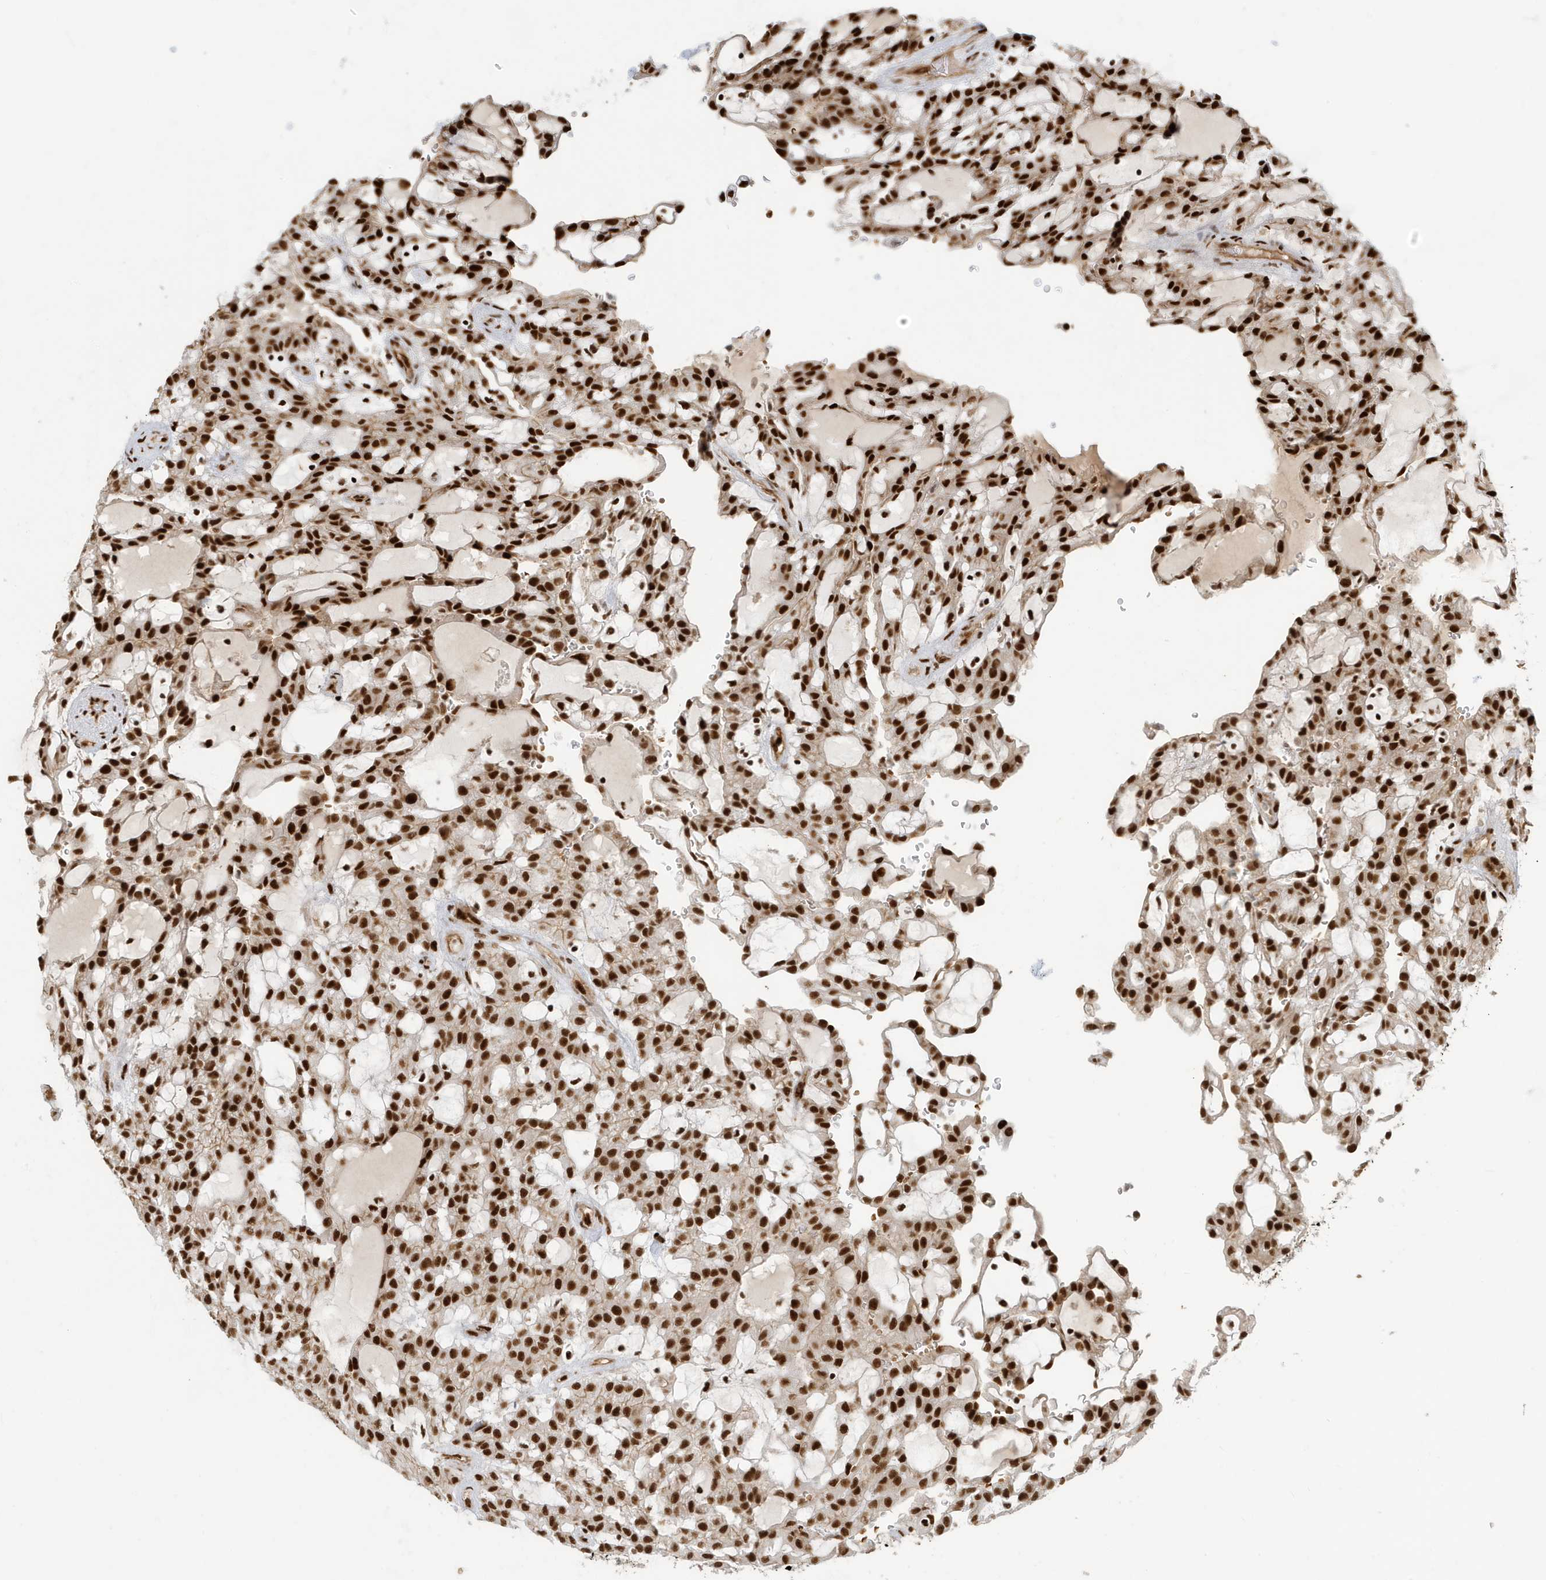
{"staining": {"intensity": "strong", "quantity": ">75%", "location": "nuclear"}, "tissue": "renal cancer", "cell_type": "Tumor cells", "image_type": "cancer", "snomed": [{"axis": "morphology", "description": "Adenocarcinoma, NOS"}, {"axis": "topography", "description": "Kidney"}], "caption": "Immunohistochemical staining of human adenocarcinoma (renal) displays high levels of strong nuclear positivity in approximately >75% of tumor cells.", "gene": "CKS2", "patient": {"sex": "male", "age": 63}}